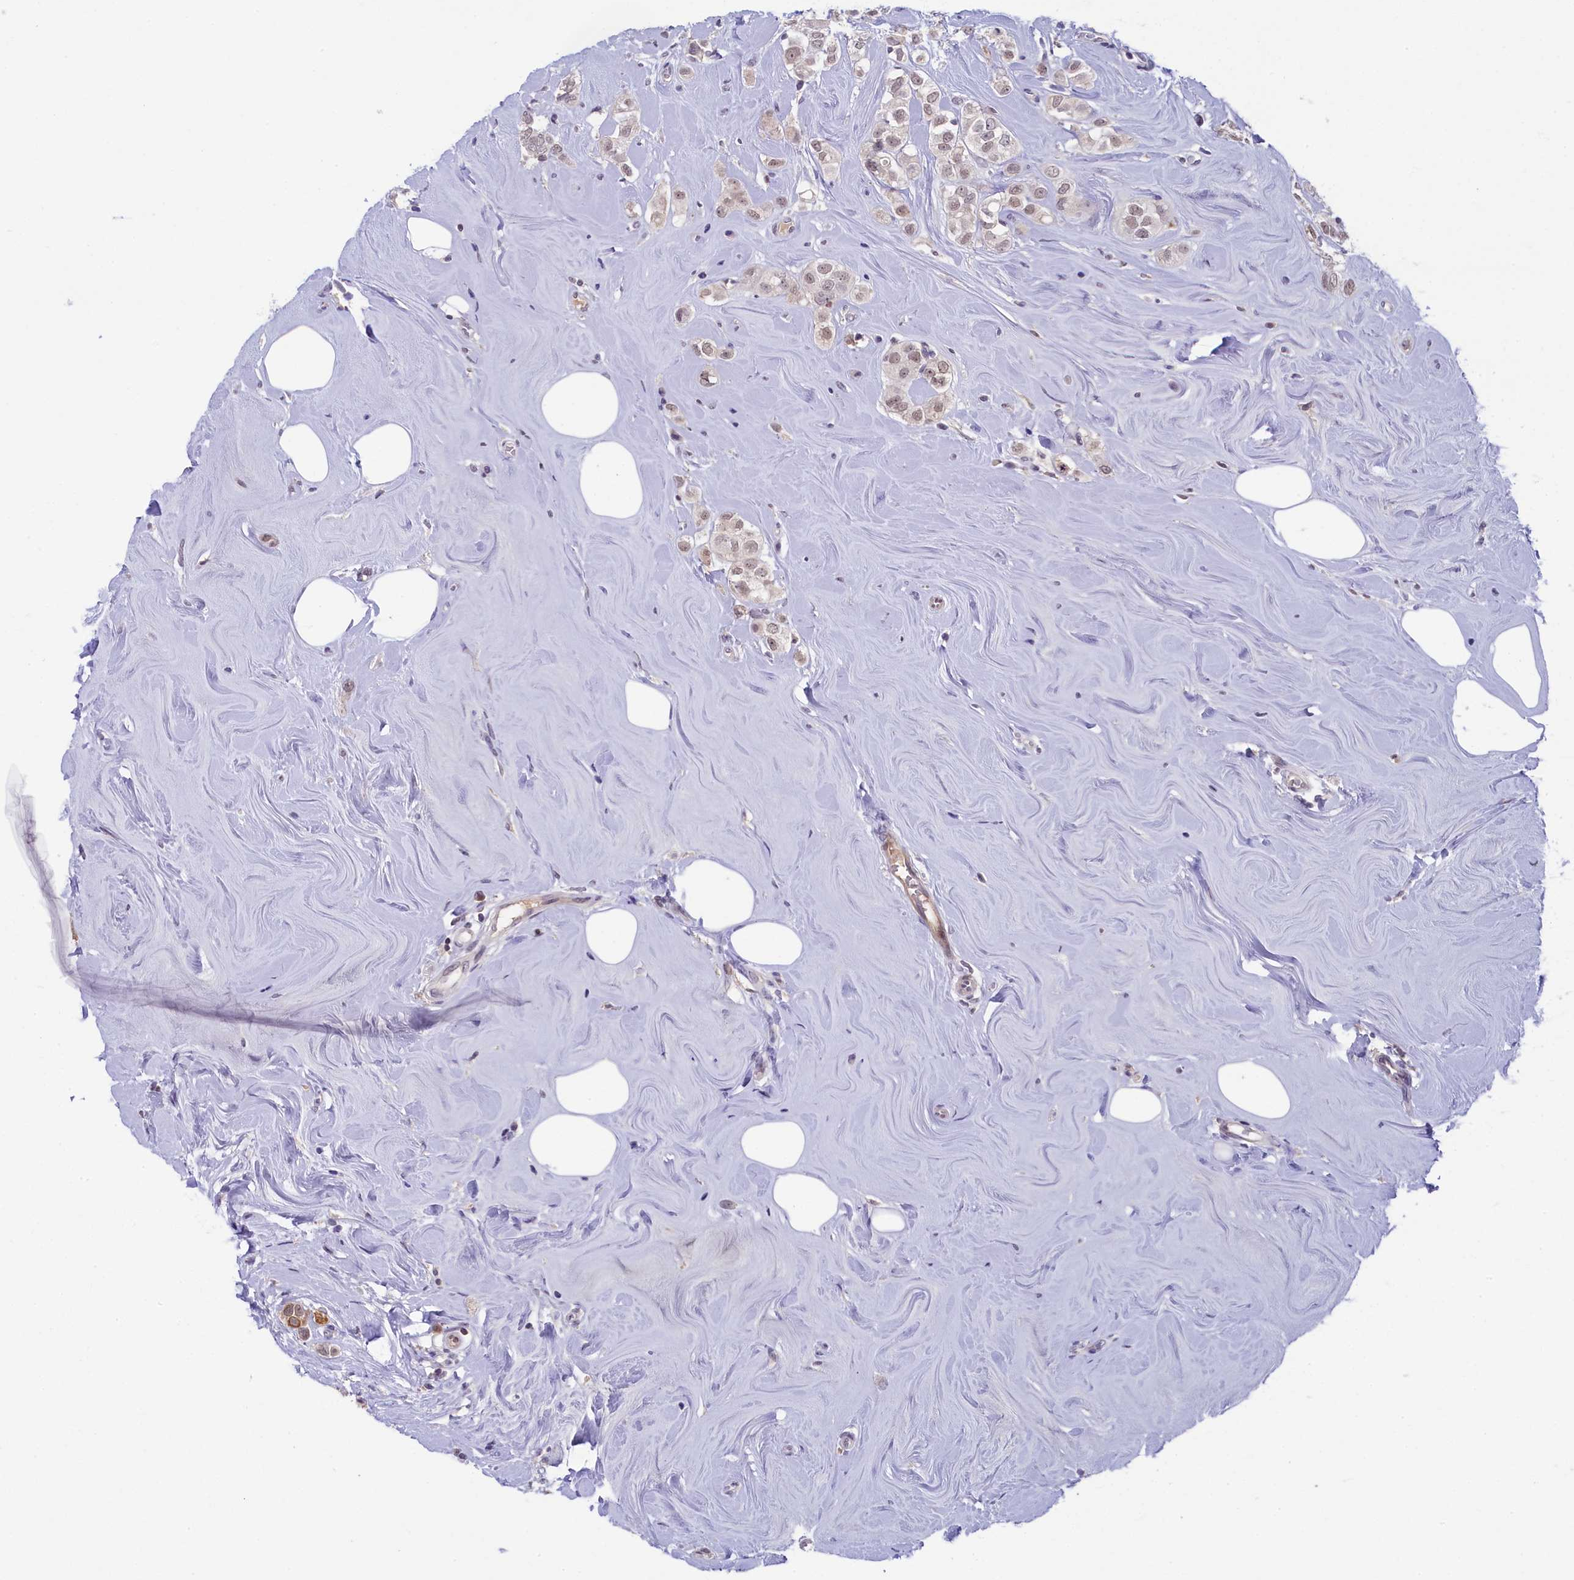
{"staining": {"intensity": "weak", "quantity": ">75%", "location": "nuclear"}, "tissue": "breast cancer", "cell_type": "Tumor cells", "image_type": "cancer", "snomed": [{"axis": "morphology", "description": "Lobular carcinoma"}, {"axis": "topography", "description": "Breast"}], "caption": "Weak nuclear protein staining is present in approximately >75% of tumor cells in breast cancer.", "gene": "CRAMP1", "patient": {"sex": "female", "age": 47}}